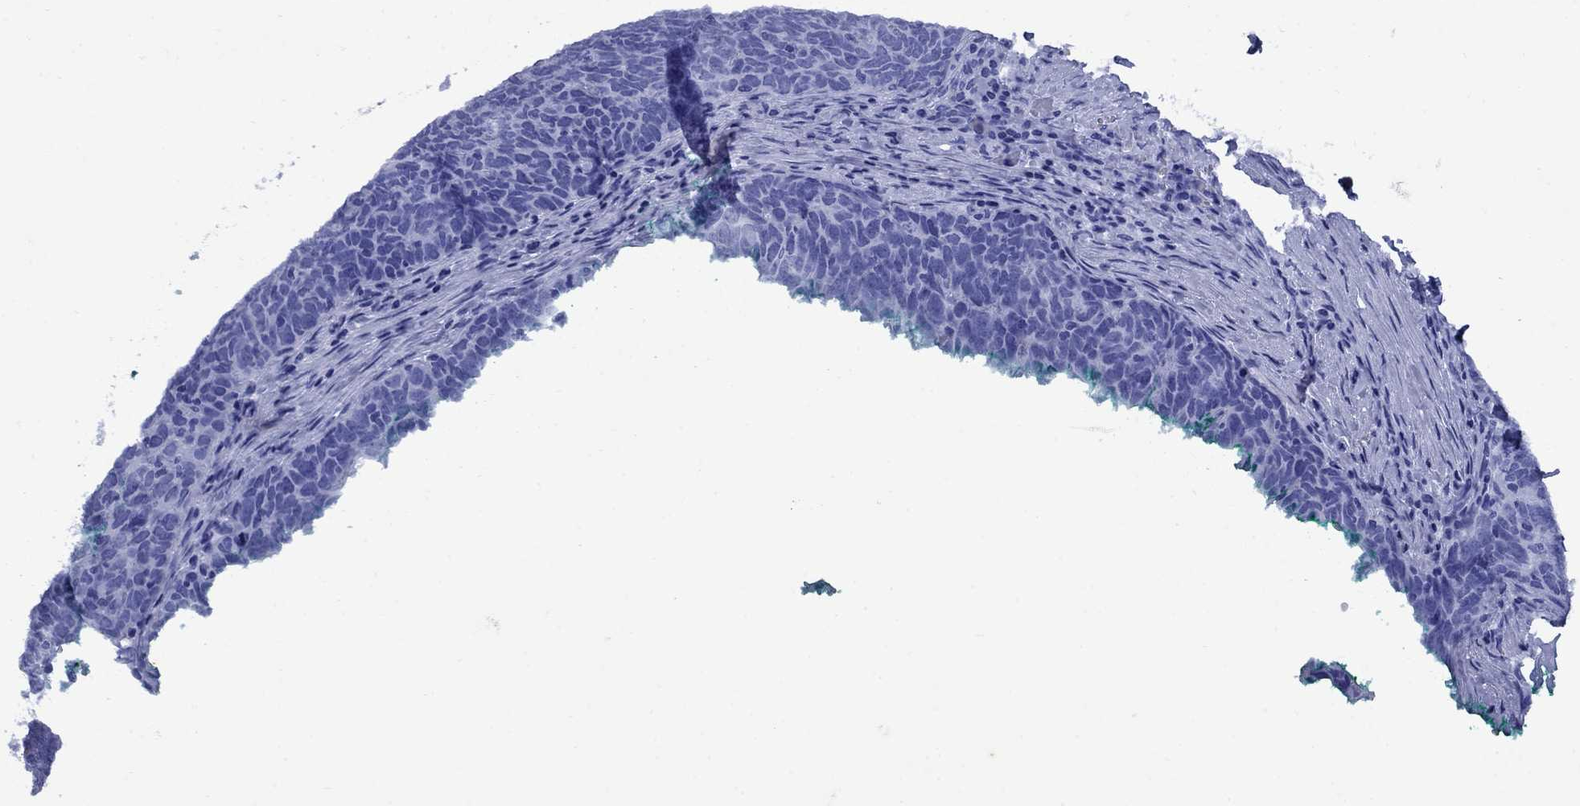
{"staining": {"intensity": "negative", "quantity": "none", "location": "none"}, "tissue": "skin cancer", "cell_type": "Tumor cells", "image_type": "cancer", "snomed": [{"axis": "morphology", "description": "Squamous cell carcinoma, NOS"}, {"axis": "topography", "description": "Skin"}, {"axis": "topography", "description": "Anal"}], "caption": "A high-resolution photomicrograph shows immunohistochemistry (IHC) staining of skin cancer, which demonstrates no significant staining in tumor cells.", "gene": "CD1A", "patient": {"sex": "female", "age": 51}}